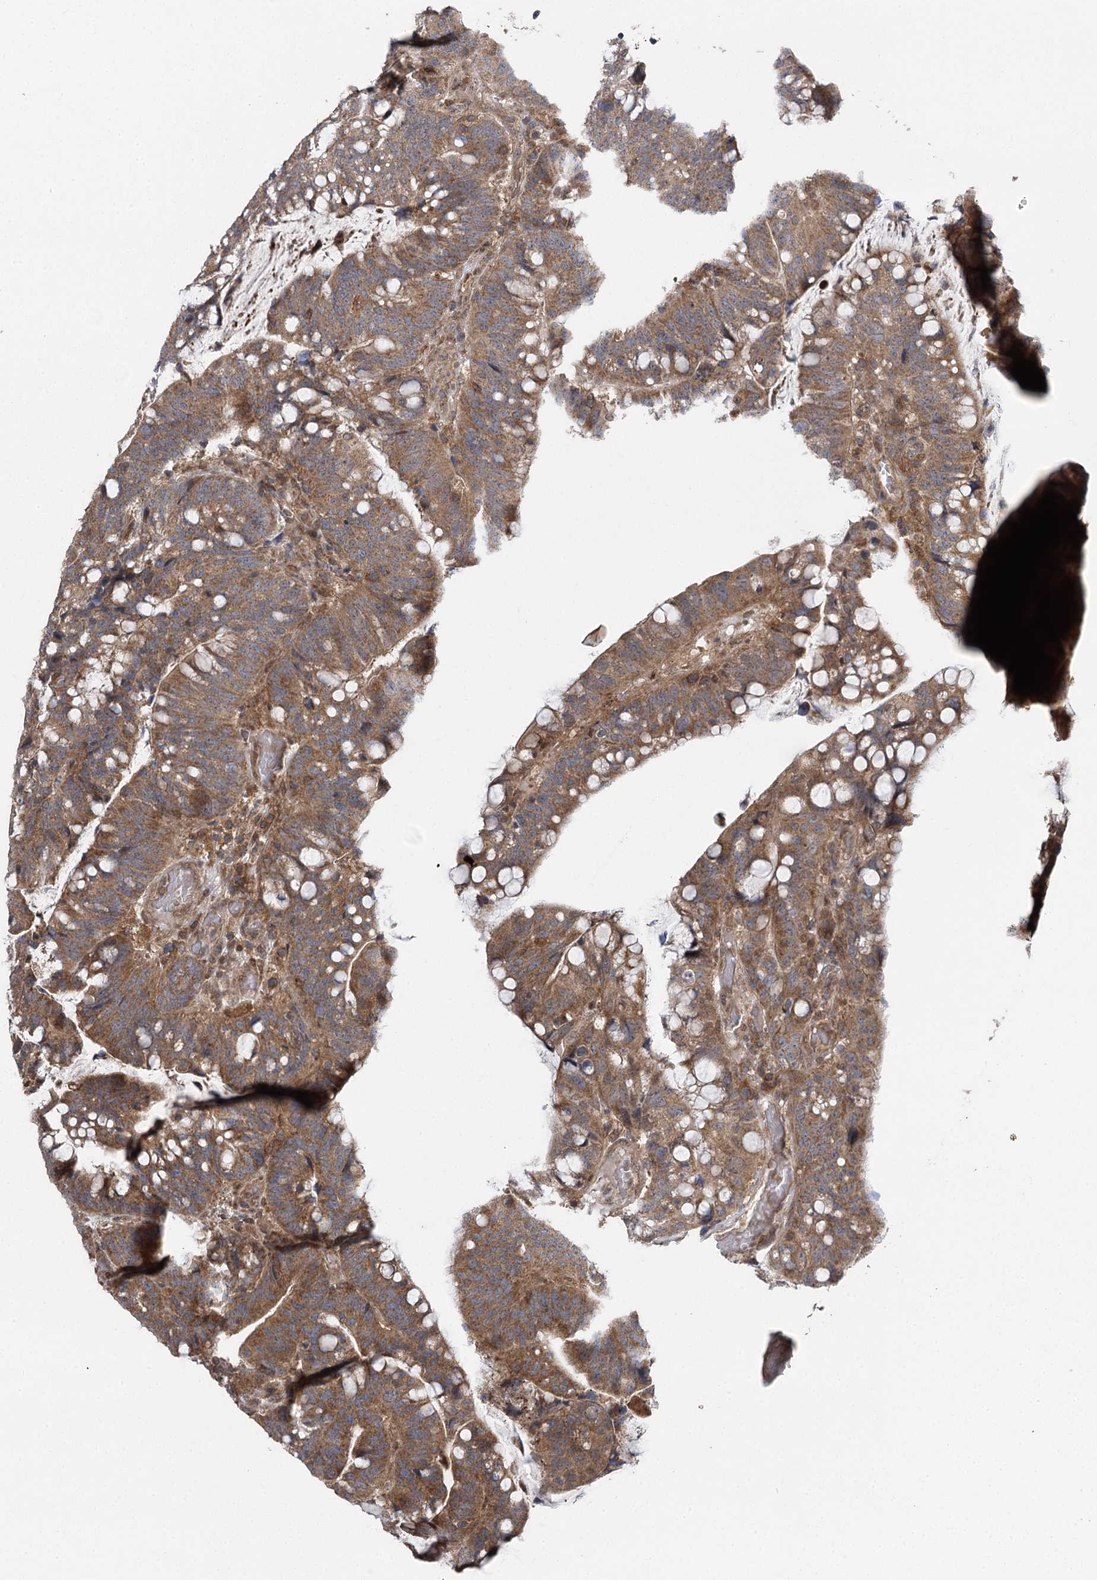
{"staining": {"intensity": "moderate", "quantity": ">75%", "location": "cytoplasmic/membranous"}, "tissue": "colorectal cancer", "cell_type": "Tumor cells", "image_type": "cancer", "snomed": [{"axis": "morphology", "description": "Normal tissue, NOS"}, {"axis": "morphology", "description": "Adenocarcinoma, NOS"}, {"axis": "topography", "description": "Colon"}], "caption": "This image shows immunohistochemistry staining of colorectal cancer (adenocarcinoma), with medium moderate cytoplasmic/membranous expression in approximately >75% of tumor cells.", "gene": "C12orf4", "patient": {"sex": "female", "age": 66}}